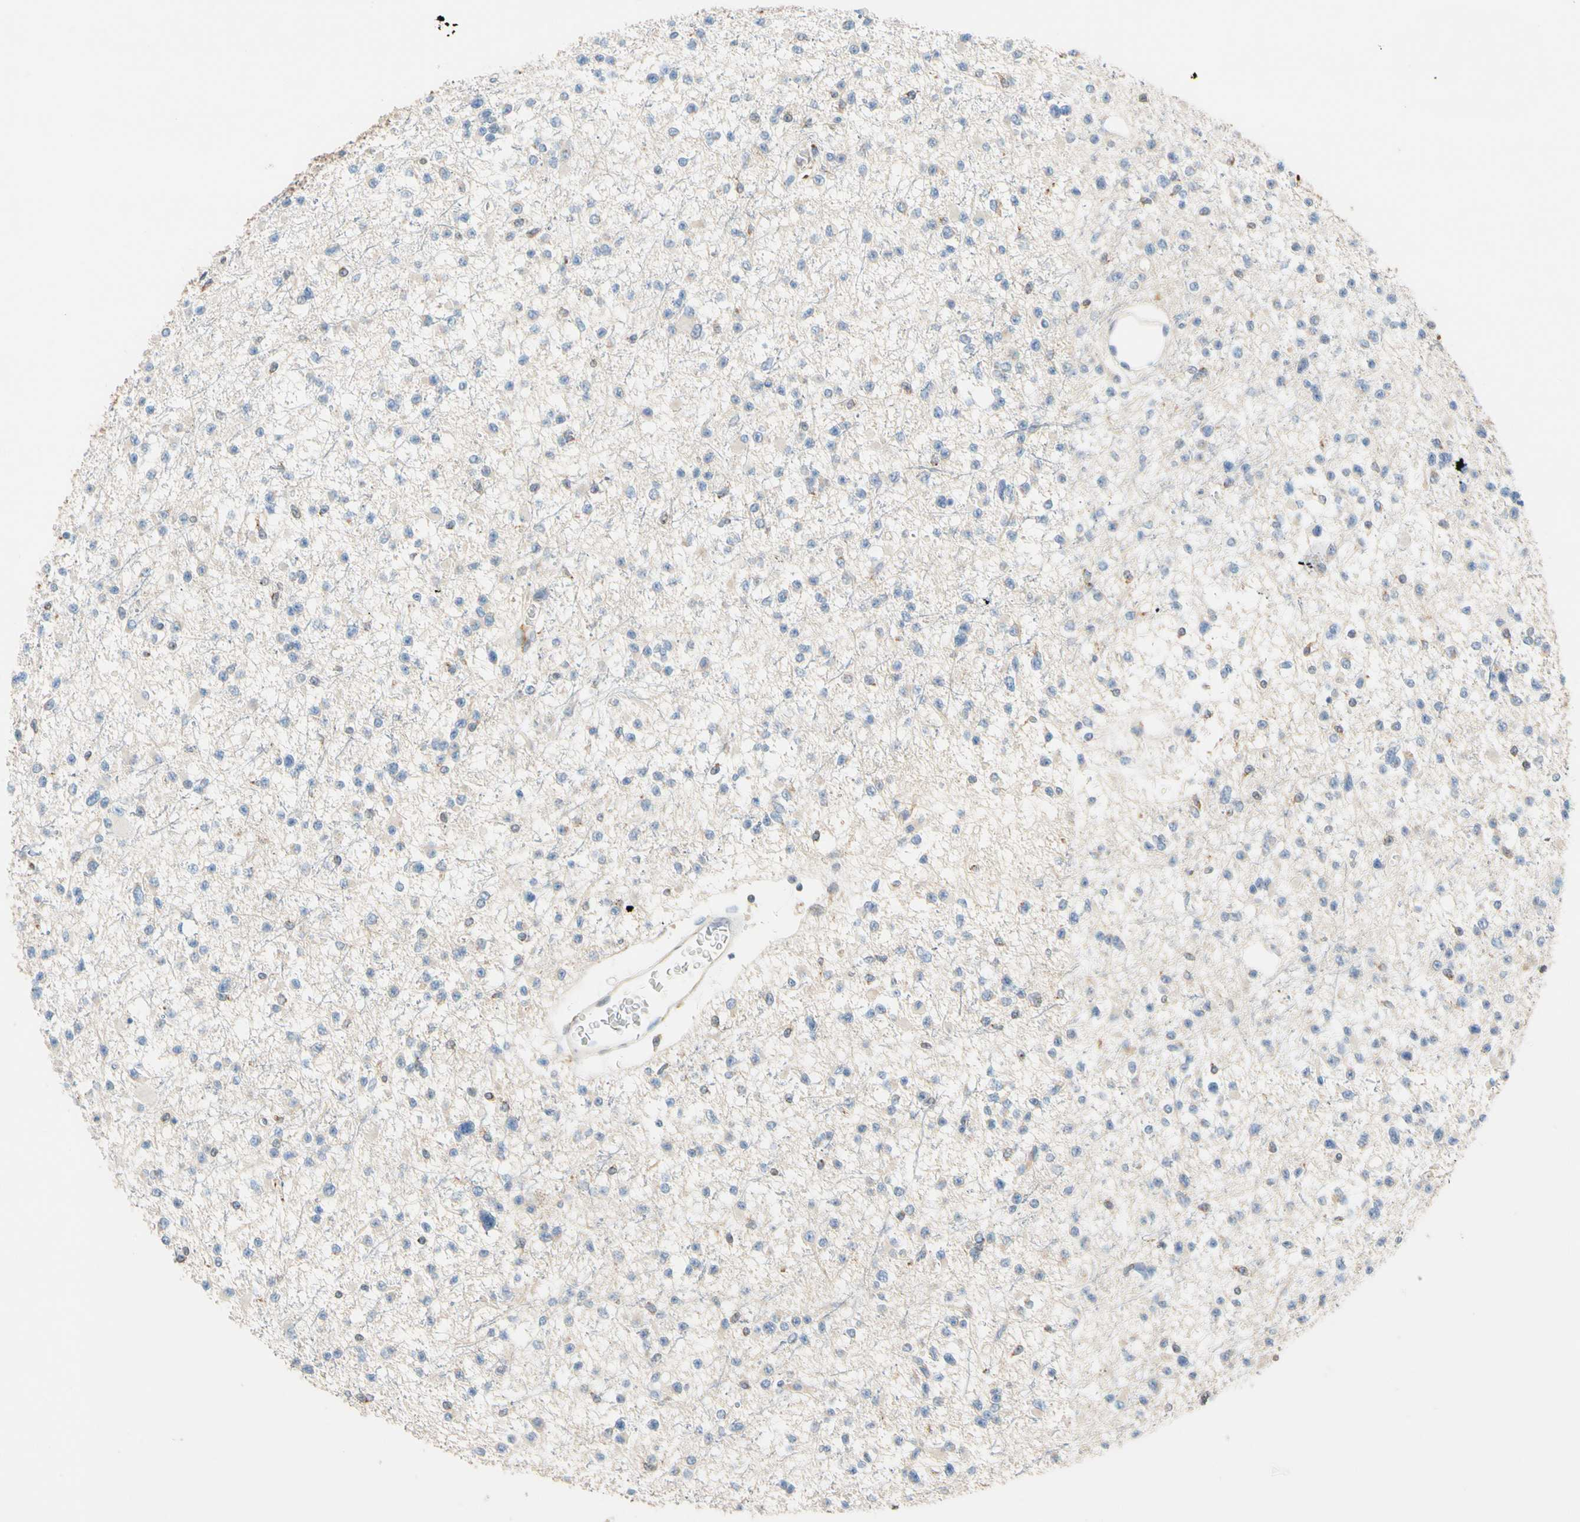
{"staining": {"intensity": "negative", "quantity": "none", "location": "none"}, "tissue": "glioma", "cell_type": "Tumor cells", "image_type": "cancer", "snomed": [{"axis": "morphology", "description": "Glioma, malignant, Low grade"}, {"axis": "topography", "description": "Brain"}], "caption": "Glioma was stained to show a protein in brown. There is no significant staining in tumor cells. (Immunohistochemistry, brightfield microscopy, high magnification).", "gene": "GPSM2", "patient": {"sex": "female", "age": 22}}